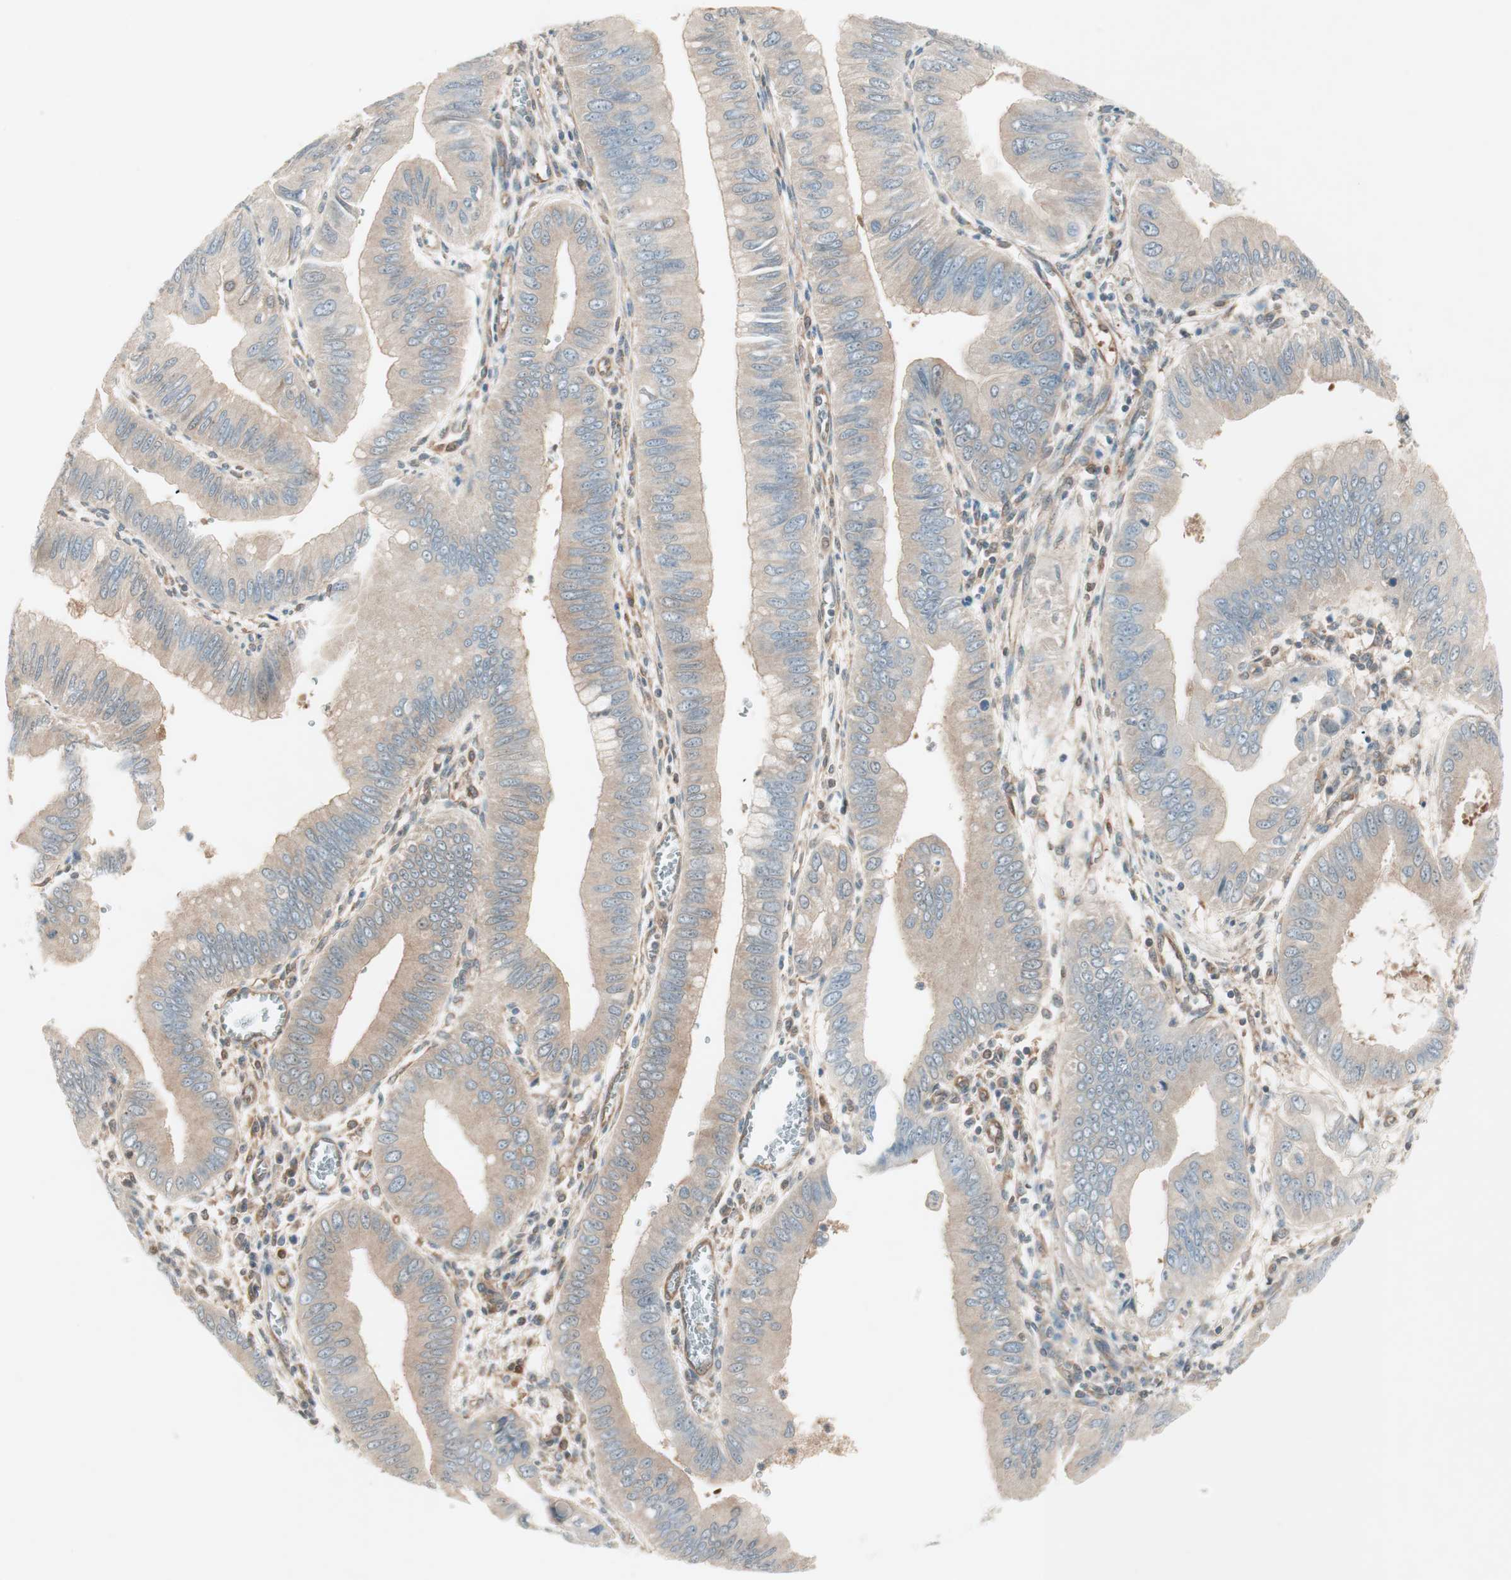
{"staining": {"intensity": "weak", "quantity": ">75%", "location": "cytoplasmic/membranous"}, "tissue": "pancreatic cancer", "cell_type": "Tumor cells", "image_type": "cancer", "snomed": [{"axis": "morphology", "description": "Normal tissue, NOS"}, {"axis": "topography", "description": "Lymph node"}], "caption": "Immunohistochemistry (IHC) micrograph of neoplastic tissue: human pancreatic cancer stained using immunohistochemistry displays low levels of weak protein expression localized specifically in the cytoplasmic/membranous of tumor cells, appearing as a cytoplasmic/membranous brown color.", "gene": "GALT", "patient": {"sex": "male", "age": 50}}